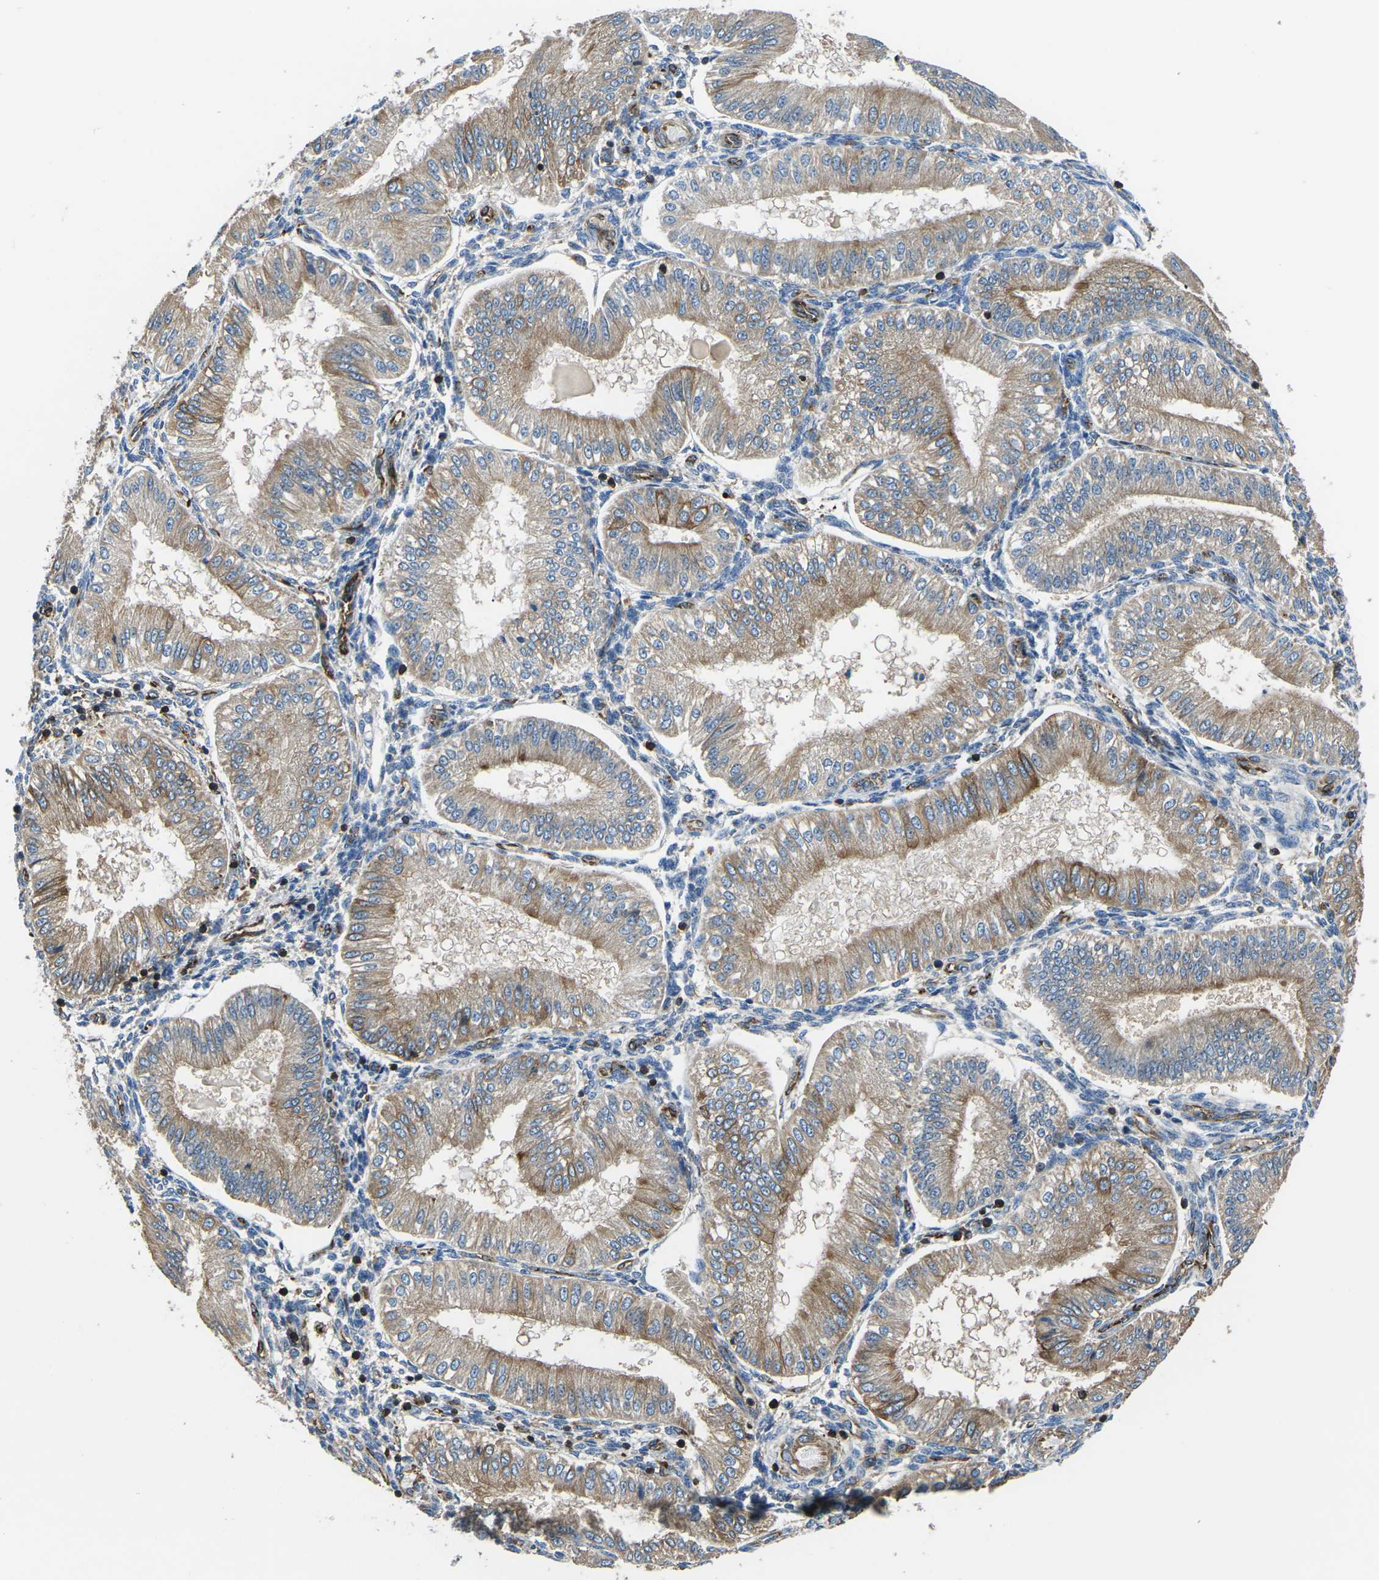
{"staining": {"intensity": "weak", "quantity": "<25%", "location": "cytoplasmic/membranous"}, "tissue": "endometrium", "cell_type": "Cells in endometrial stroma", "image_type": "normal", "snomed": [{"axis": "morphology", "description": "Normal tissue, NOS"}, {"axis": "topography", "description": "Endometrium"}], "caption": "DAB immunohistochemical staining of normal human endometrium reveals no significant staining in cells in endometrial stroma.", "gene": "KCNJ15", "patient": {"sex": "female", "age": 39}}